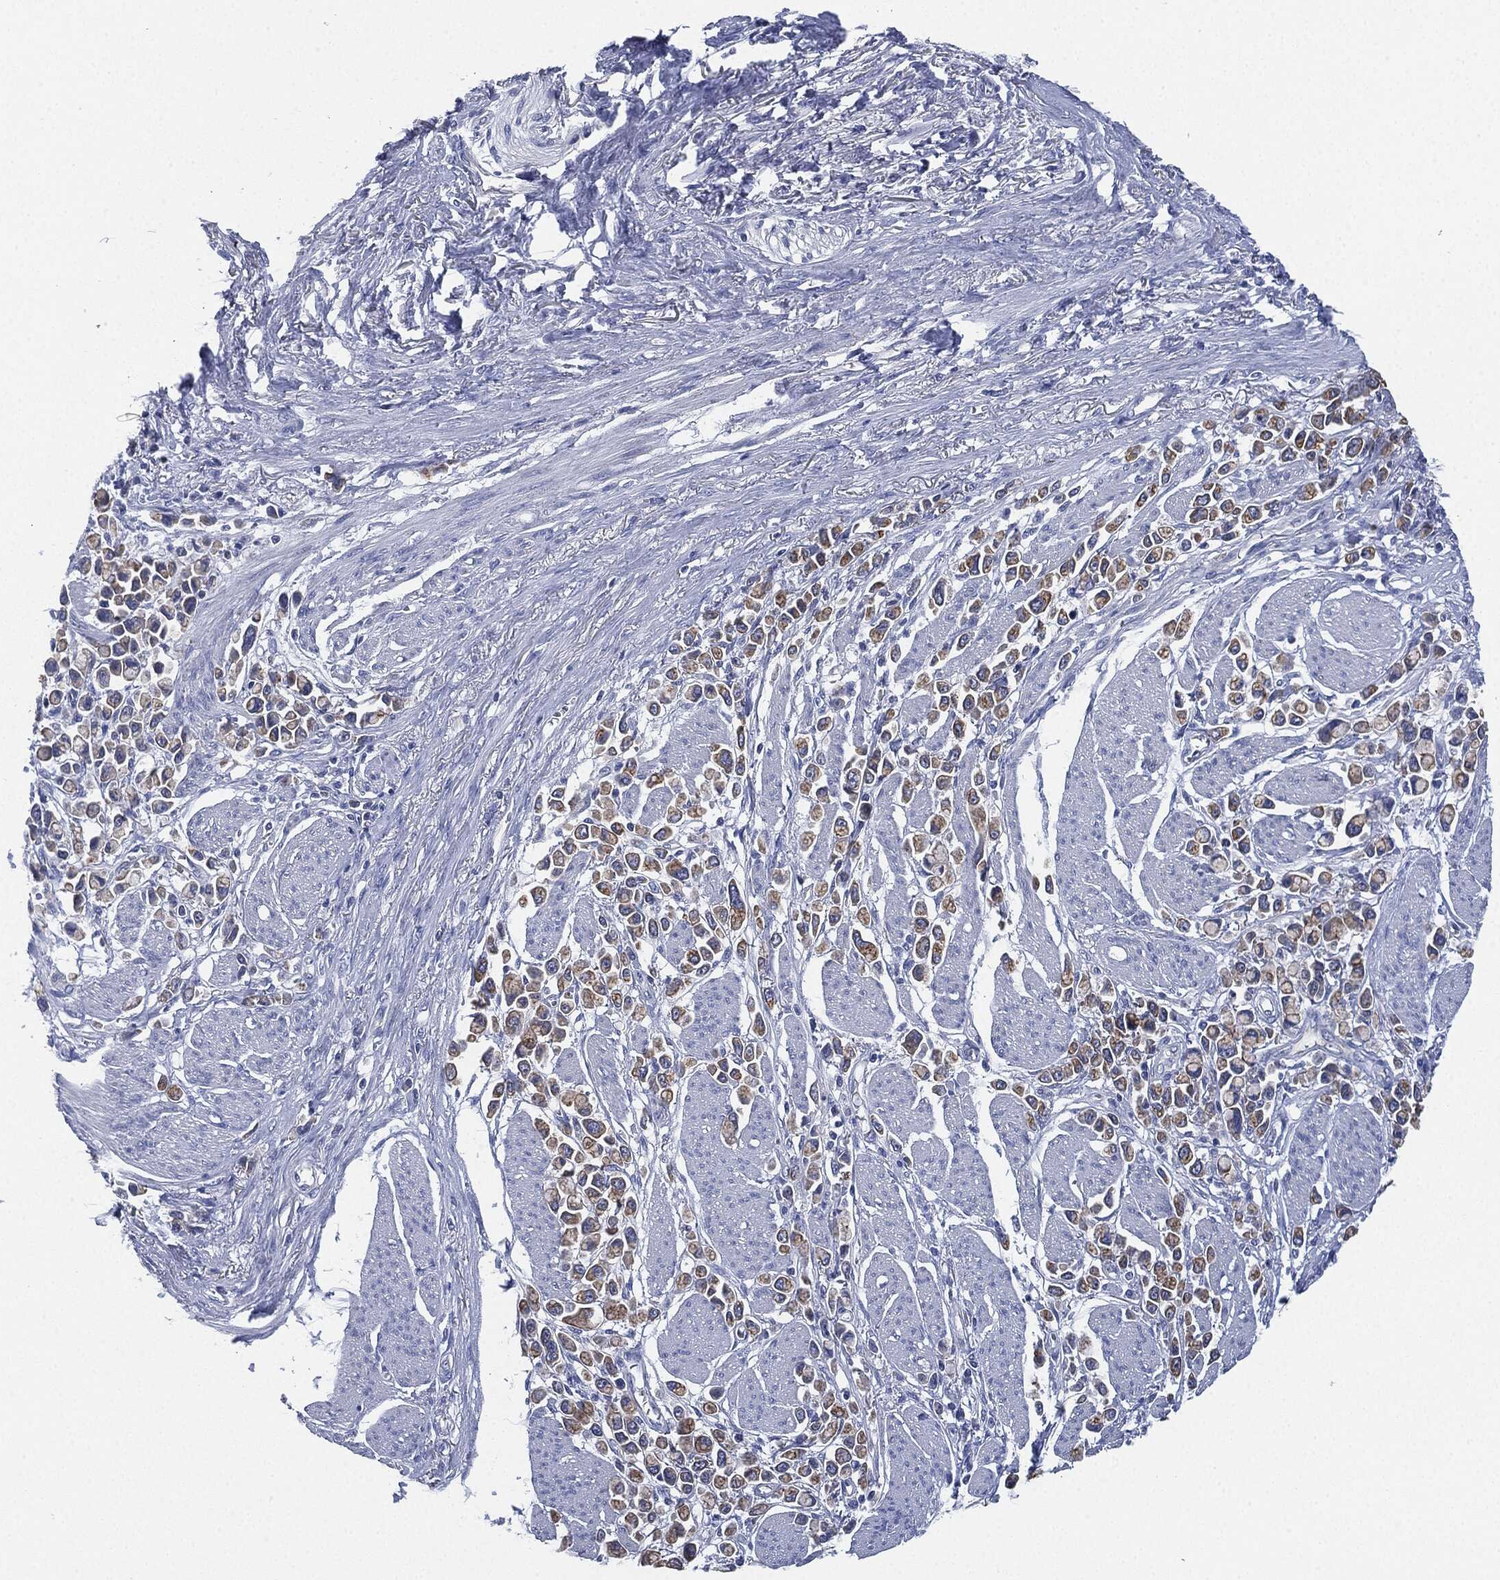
{"staining": {"intensity": "moderate", "quantity": "25%-75%", "location": "cytoplasmic/membranous"}, "tissue": "stomach cancer", "cell_type": "Tumor cells", "image_type": "cancer", "snomed": [{"axis": "morphology", "description": "Adenocarcinoma, NOS"}, {"axis": "topography", "description": "Stomach"}], "caption": "The photomicrograph demonstrates immunohistochemical staining of stomach adenocarcinoma. There is moderate cytoplasmic/membranous staining is present in approximately 25%-75% of tumor cells.", "gene": "SHROOM2", "patient": {"sex": "female", "age": 81}}